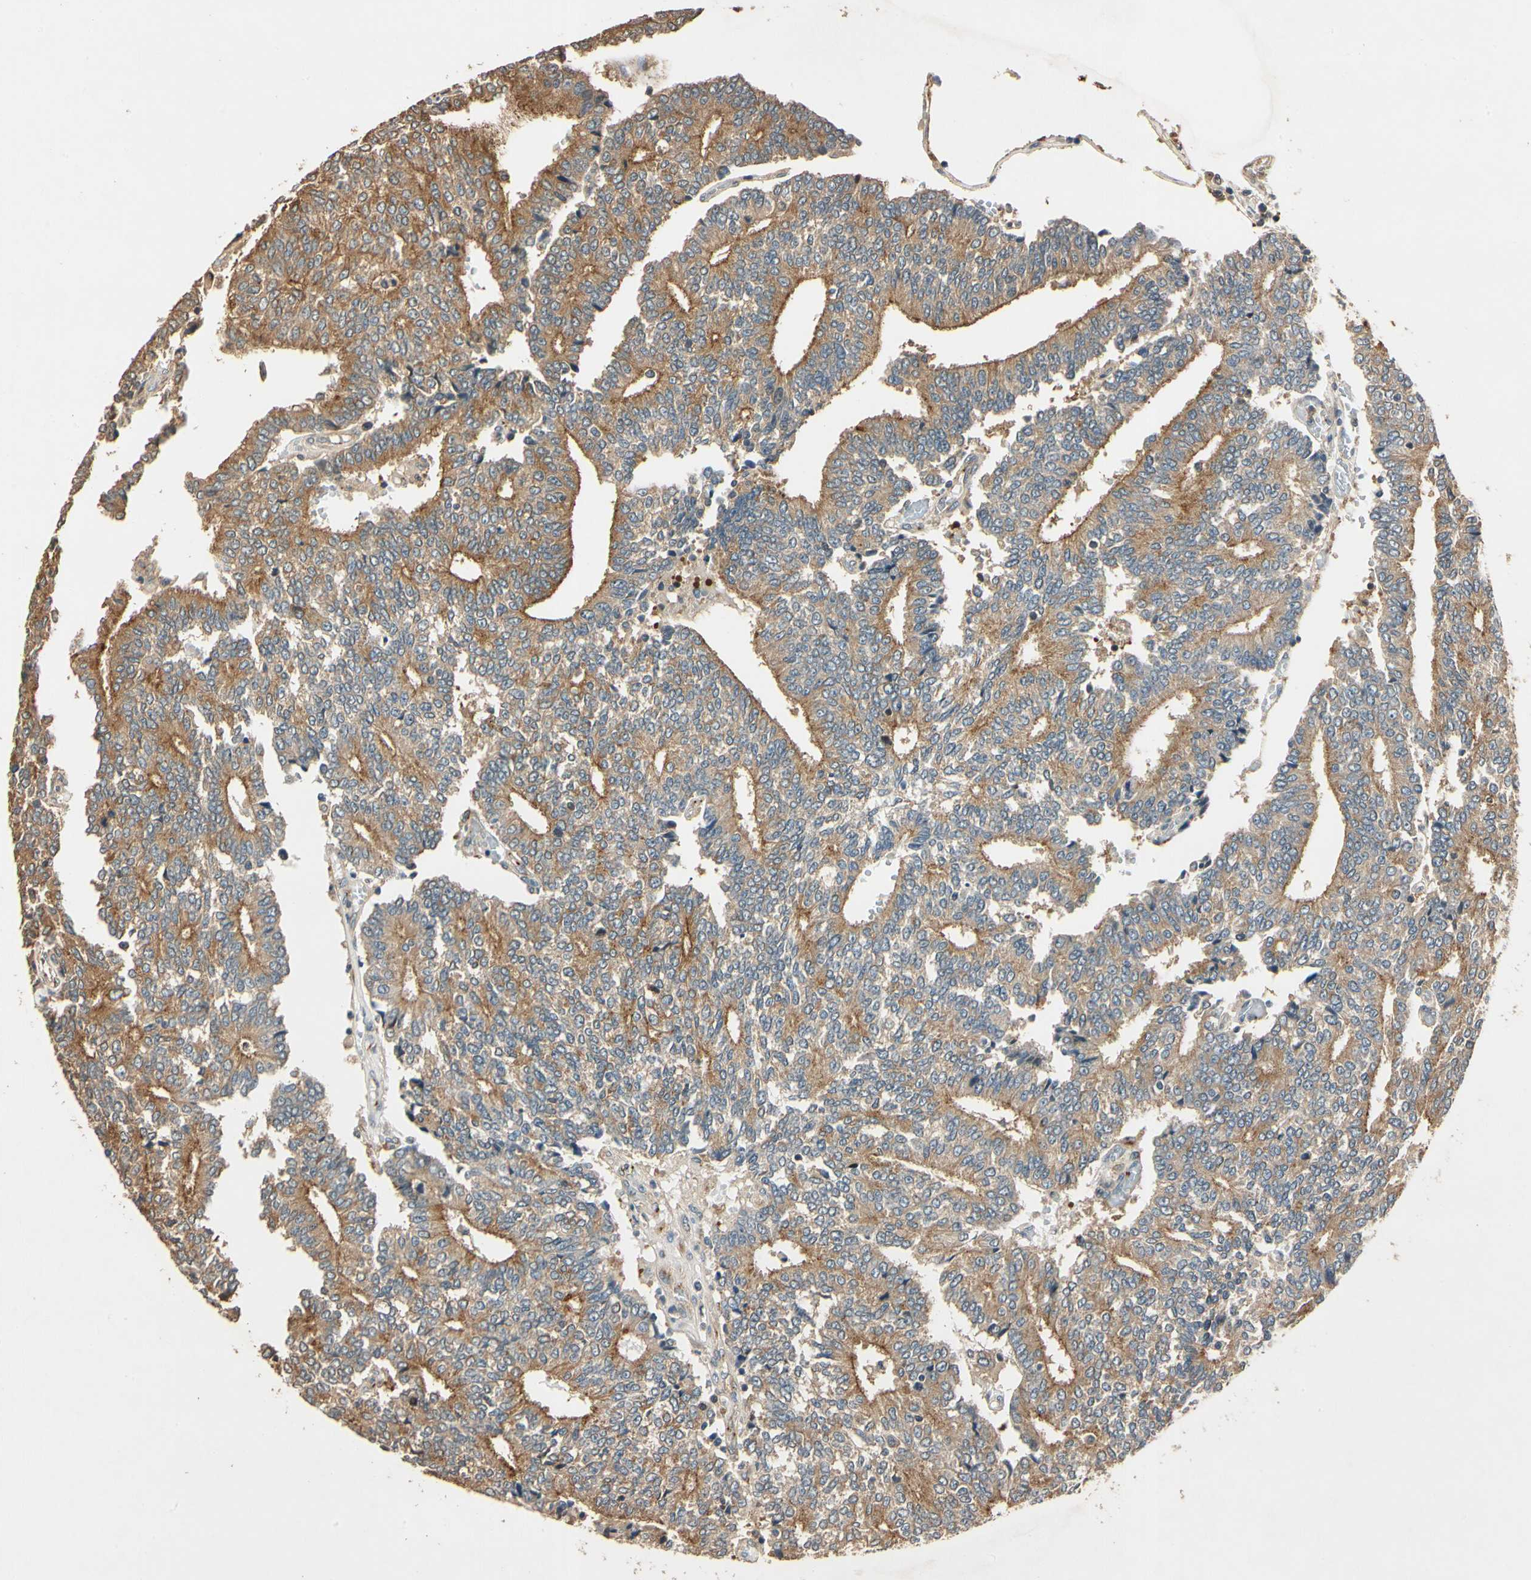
{"staining": {"intensity": "moderate", "quantity": ">75%", "location": "cytoplasmic/membranous"}, "tissue": "prostate cancer", "cell_type": "Tumor cells", "image_type": "cancer", "snomed": [{"axis": "morphology", "description": "Adenocarcinoma, High grade"}, {"axis": "topography", "description": "Prostate"}], "caption": "There is medium levels of moderate cytoplasmic/membranous expression in tumor cells of high-grade adenocarcinoma (prostate), as demonstrated by immunohistochemical staining (brown color).", "gene": "AKAP9", "patient": {"sex": "male", "age": 55}}